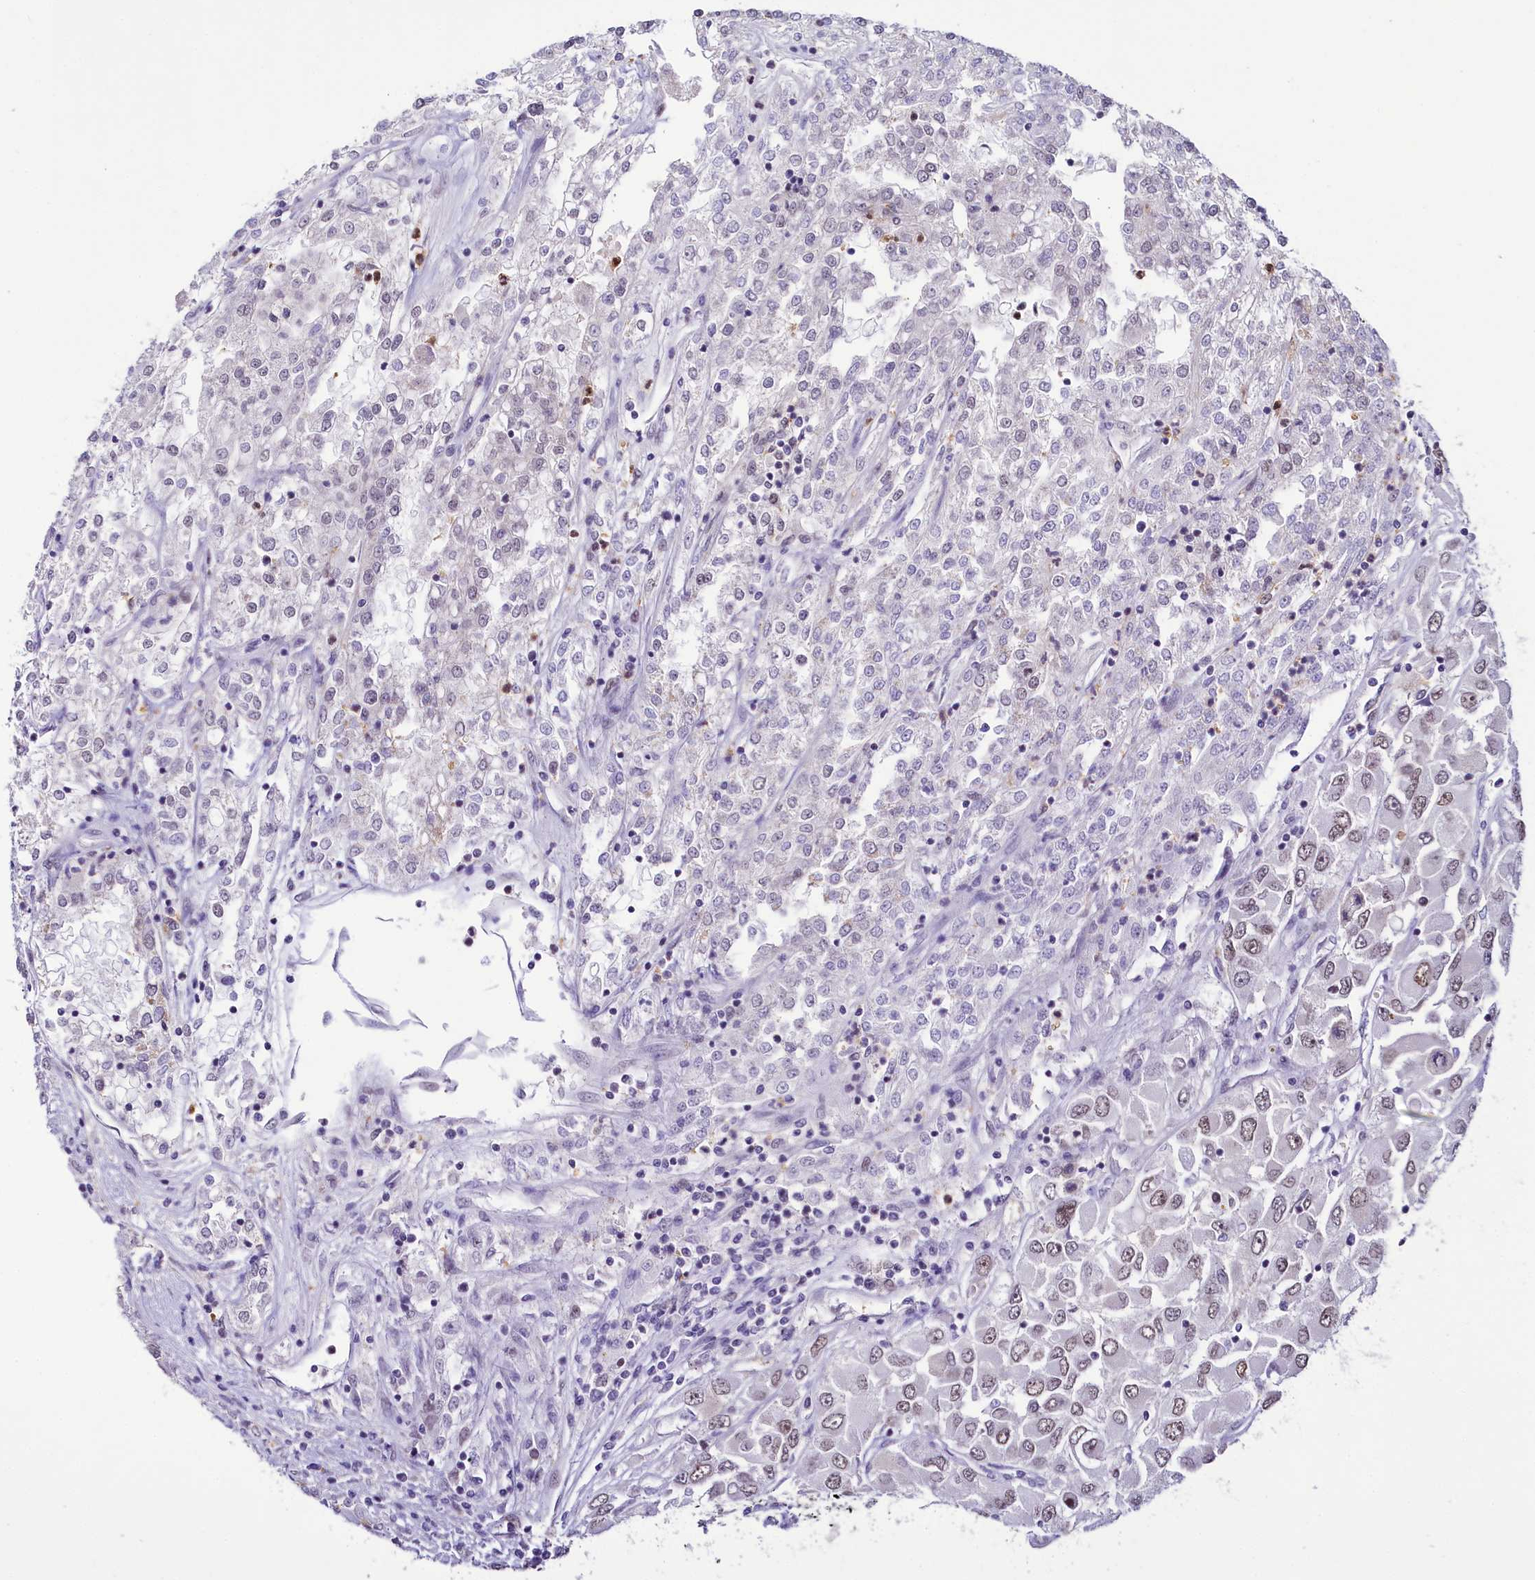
{"staining": {"intensity": "weak", "quantity": "<25%", "location": "nuclear"}, "tissue": "renal cancer", "cell_type": "Tumor cells", "image_type": "cancer", "snomed": [{"axis": "morphology", "description": "Adenocarcinoma, NOS"}, {"axis": "topography", "description": "Kidney"}], "caption": "An image of human renal cancer is negative for staining in tumor cells. The staining was performed using DAB to visualize the protein expression in brown, while the nuclei were stained in blue with hematoxylin (Magnification: 20x).", "gene": "SCAF11", "patient": {"sex": "female", "age": 52}}